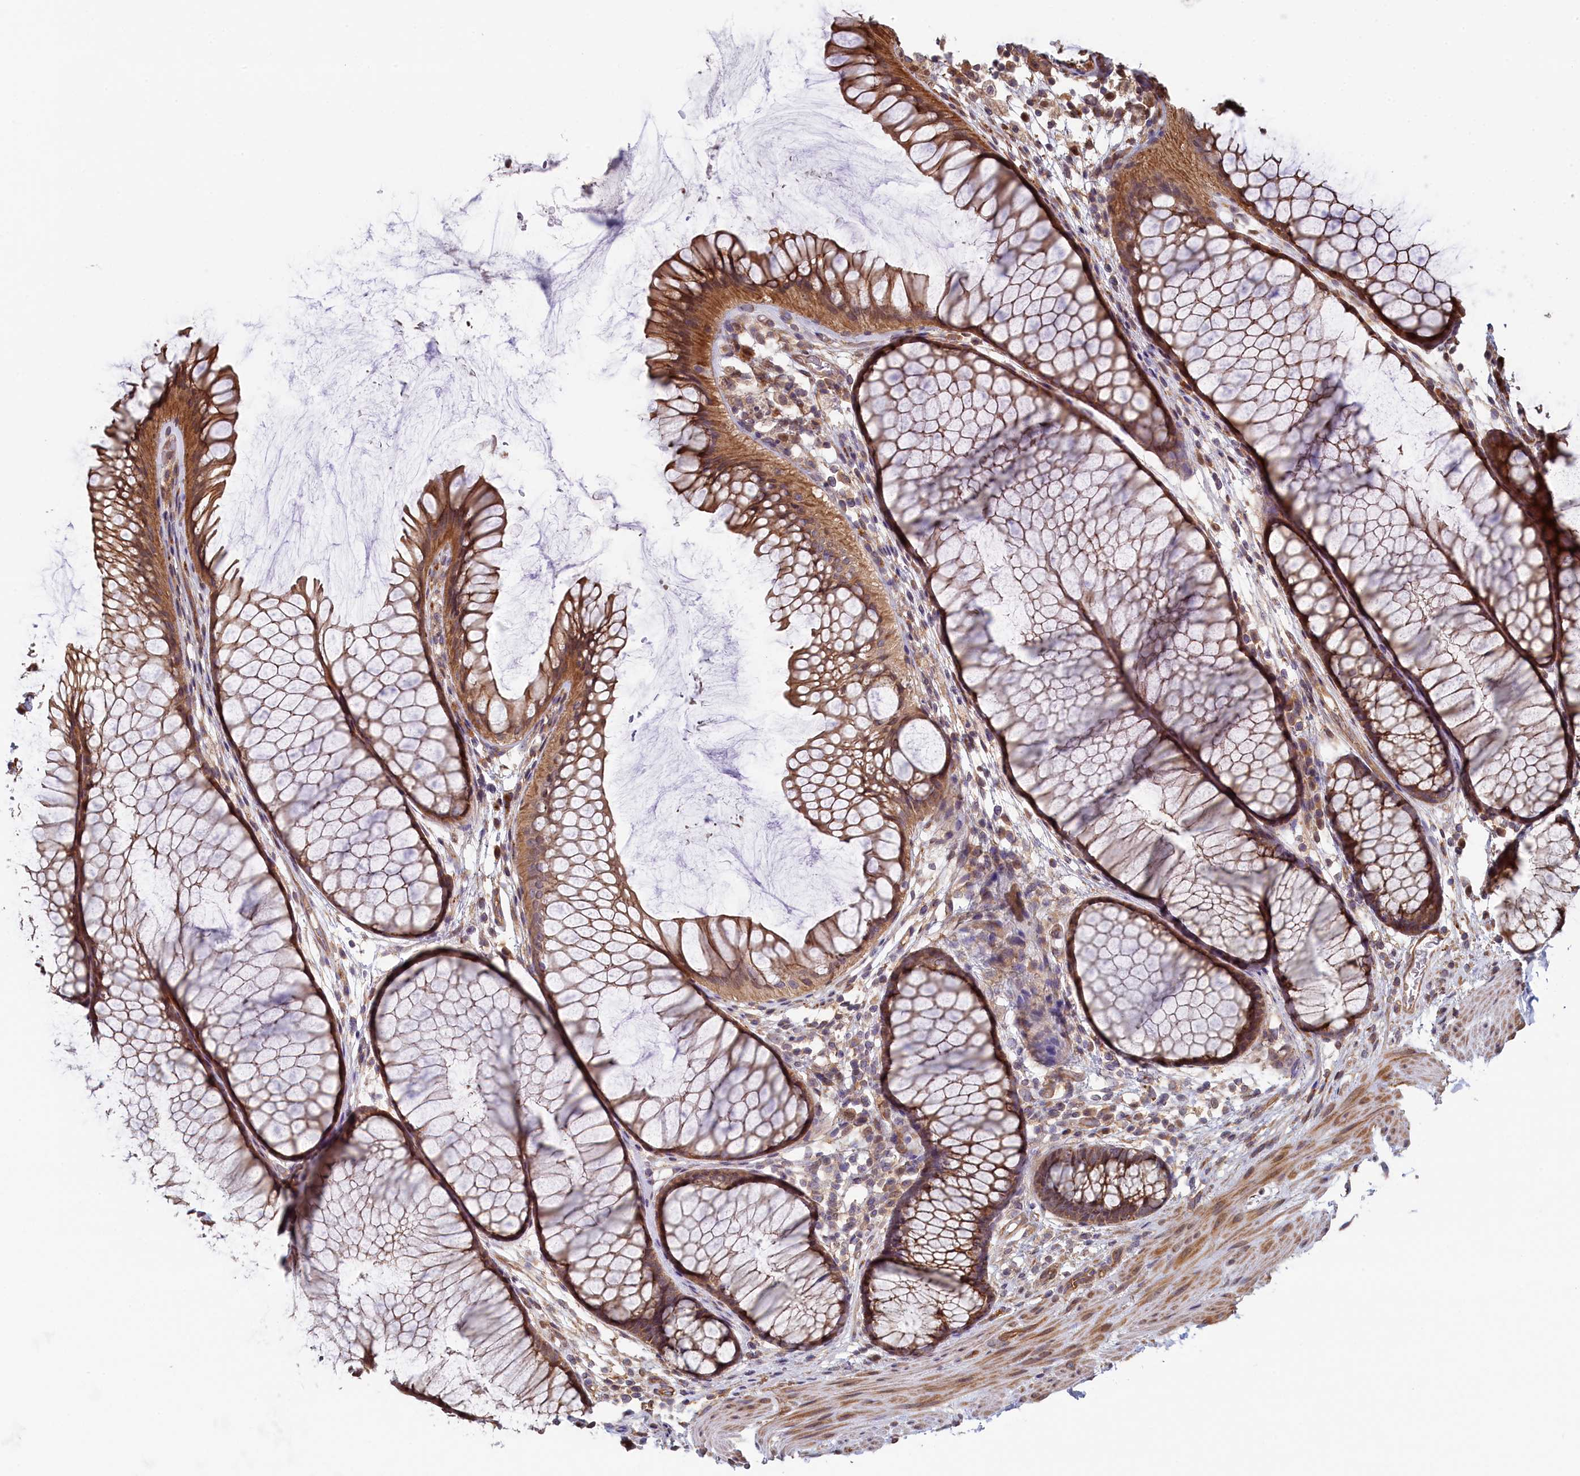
{"staining": {"intensity": "moderate", "quantity": ">75%", "location": "cytoplasmic/membranous"}, "tissue": "colon", "cell_type": "Endothelial cells", "image_type": "normal", "snomed": [{"axis": "morphology", "description": "Normal tissue, NOS"}, {"axis": "topography", "description": "Colon"}], "caption": "Moderate cytoplasmic/membranous protein staining is appreciated in about >75% of endothelial cells in colon.", "gene": "RILPL1", "patient": {"sex": "female", "age": 82}}